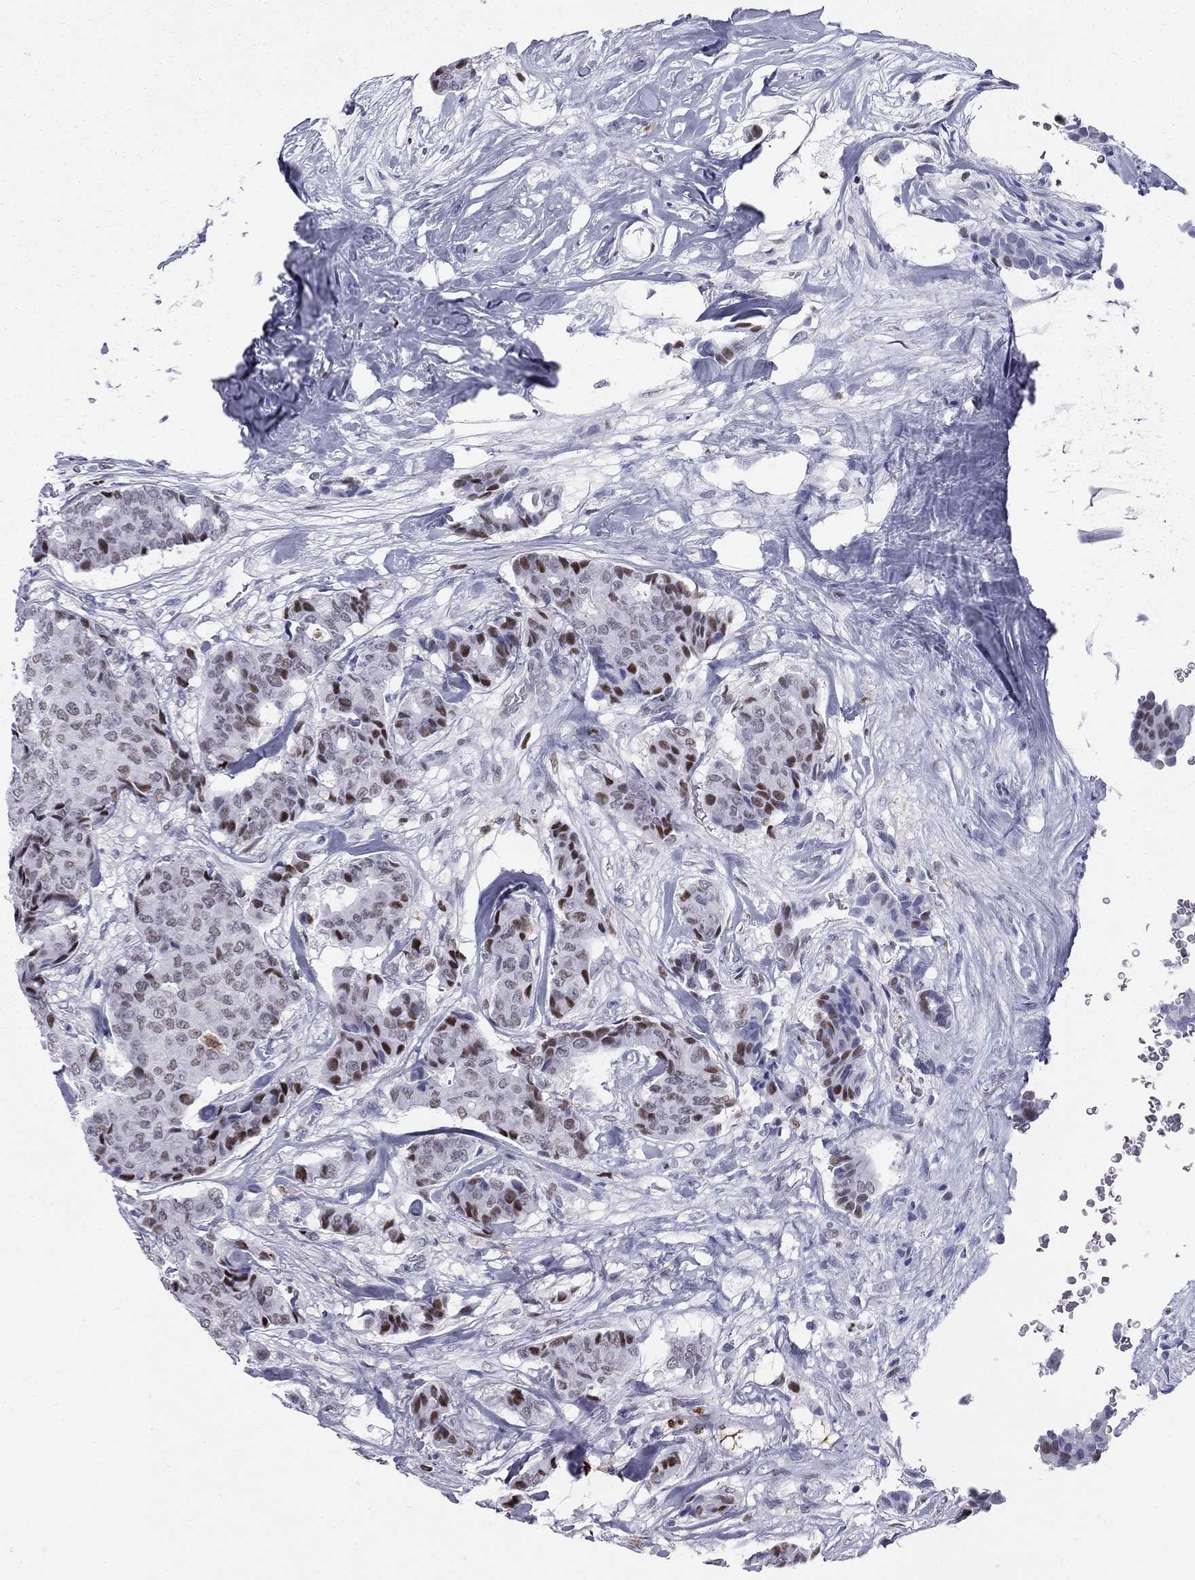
{"staining": {"intensity": "strong", "quantity": "<25%", "location": "nuclear"}, "tissue": "breast cancer", "cell_type": "Tumor cells", "image_type": "cancer", "snomed": [{"axis": "morphology", "description": "Duct carcinoma"}, {"axis": "topography", "description": "Breast"}], "caption": "IHC staining of infiltrating ductal carcinoma (breast), which reveals medium levels of strong nuclear positivity in approximately <25% of tumor cells indicating strong nuclear protein staining. The staining was performed using DAB (3,3'-diaminobenzidine) (brown) for protein detection and nuclei were counterstained in hematoxylin (blue).", "gene": "PCGF3", "patient": {"sex": "female", "age": 75}}